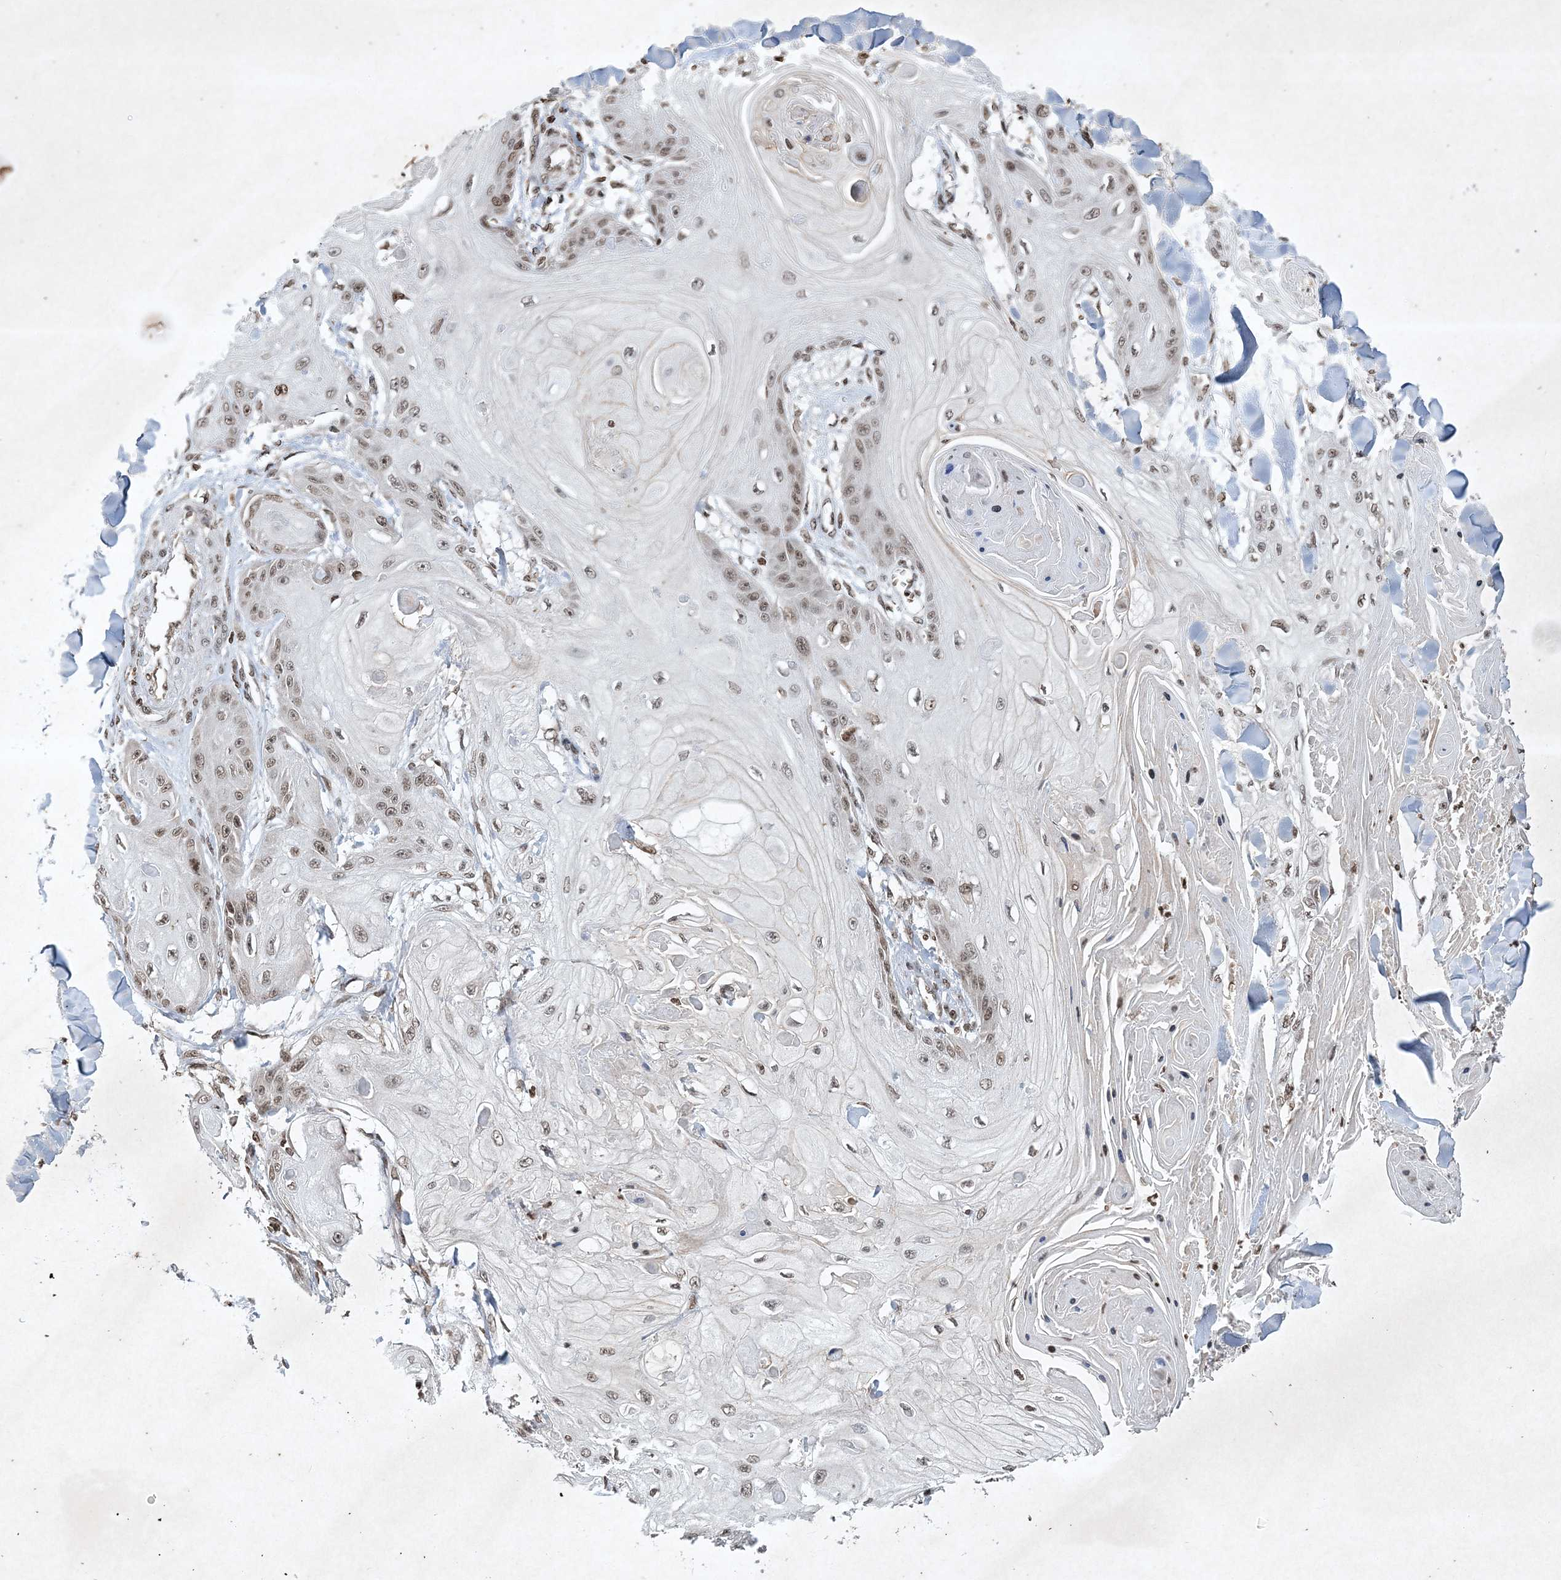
{"staining": {"intensity": "weak", "quantity": ">75%", "location": "nuclear"}, "tissue": "skin cancer", "cell_type": "Tumor cells", "image_type": "cancer", "snomed": [{"axis": "morphology", "description": "Squamous cell carcinoma, NOS"}, {"axis": "topography", "description": "Skin"}], "caption": "Weak nuclear expression is identified in about >75% of tumor cells in skin cancer (squamous cell carcinoma). (brown staining indicates protein expression, while blue staining denotes nuclei).", "gene": "NEDD9", "patient": {"sex": "male", "age": 74}}